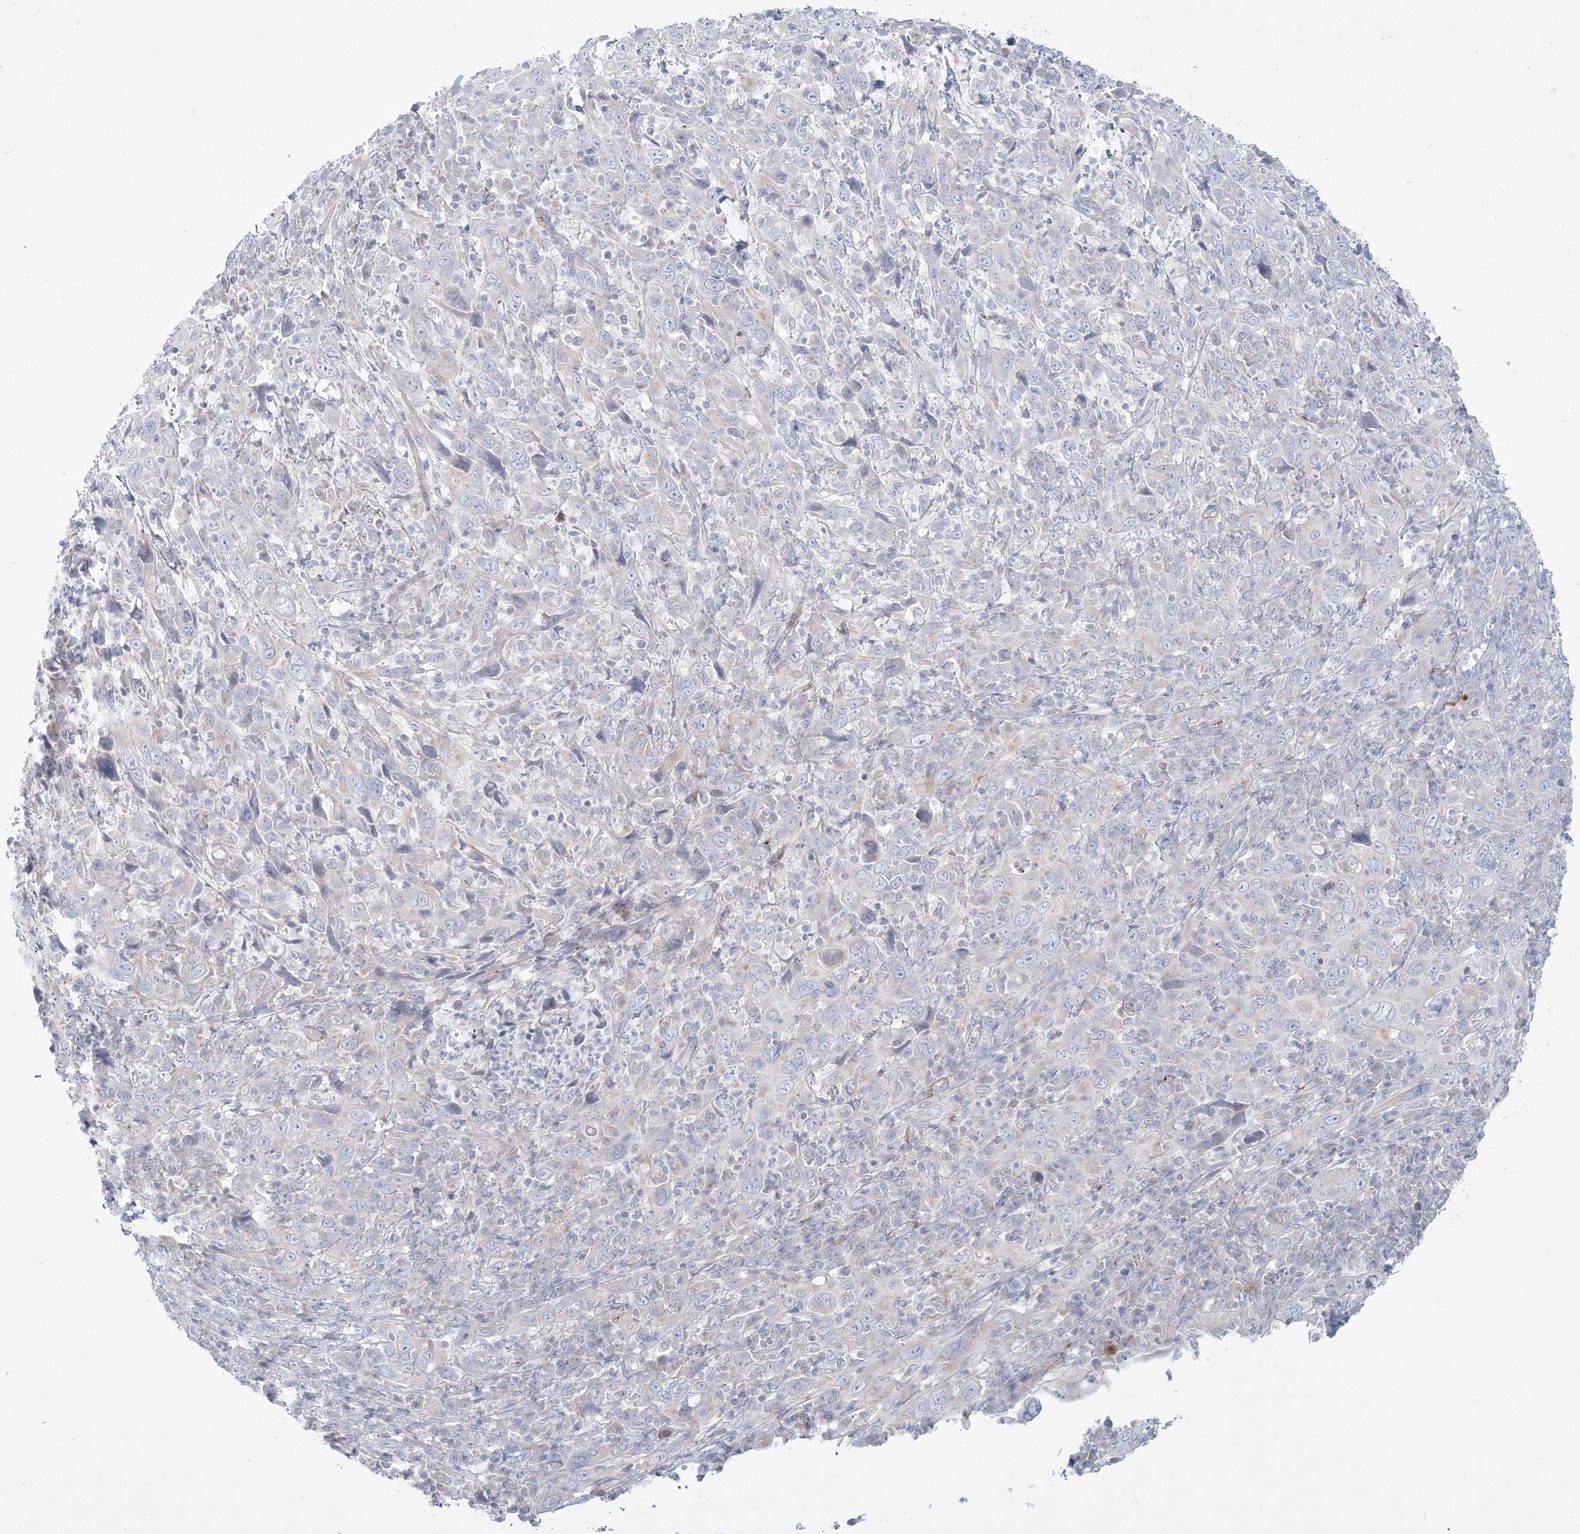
{"staining": {"intensity": "negative", "quantity": "none", "location": "none"}, "tissue": "cervical cancer", "cell_type": "Tumor cells", "image_type": "cancer", "snomed": [{"axis": "morphology", "description": "Squamous cell carcinoma, NOS"}, {"axis": "topography", "description": "Cervix"}], "caption": "The immunohistochemistry photomicrograph has no significant staining in tumor cells of cervical cancer (squamous cell carcinoma) tissue.", "gene": "GPAT2", "patient": {"sex": "female", "age": 46}}